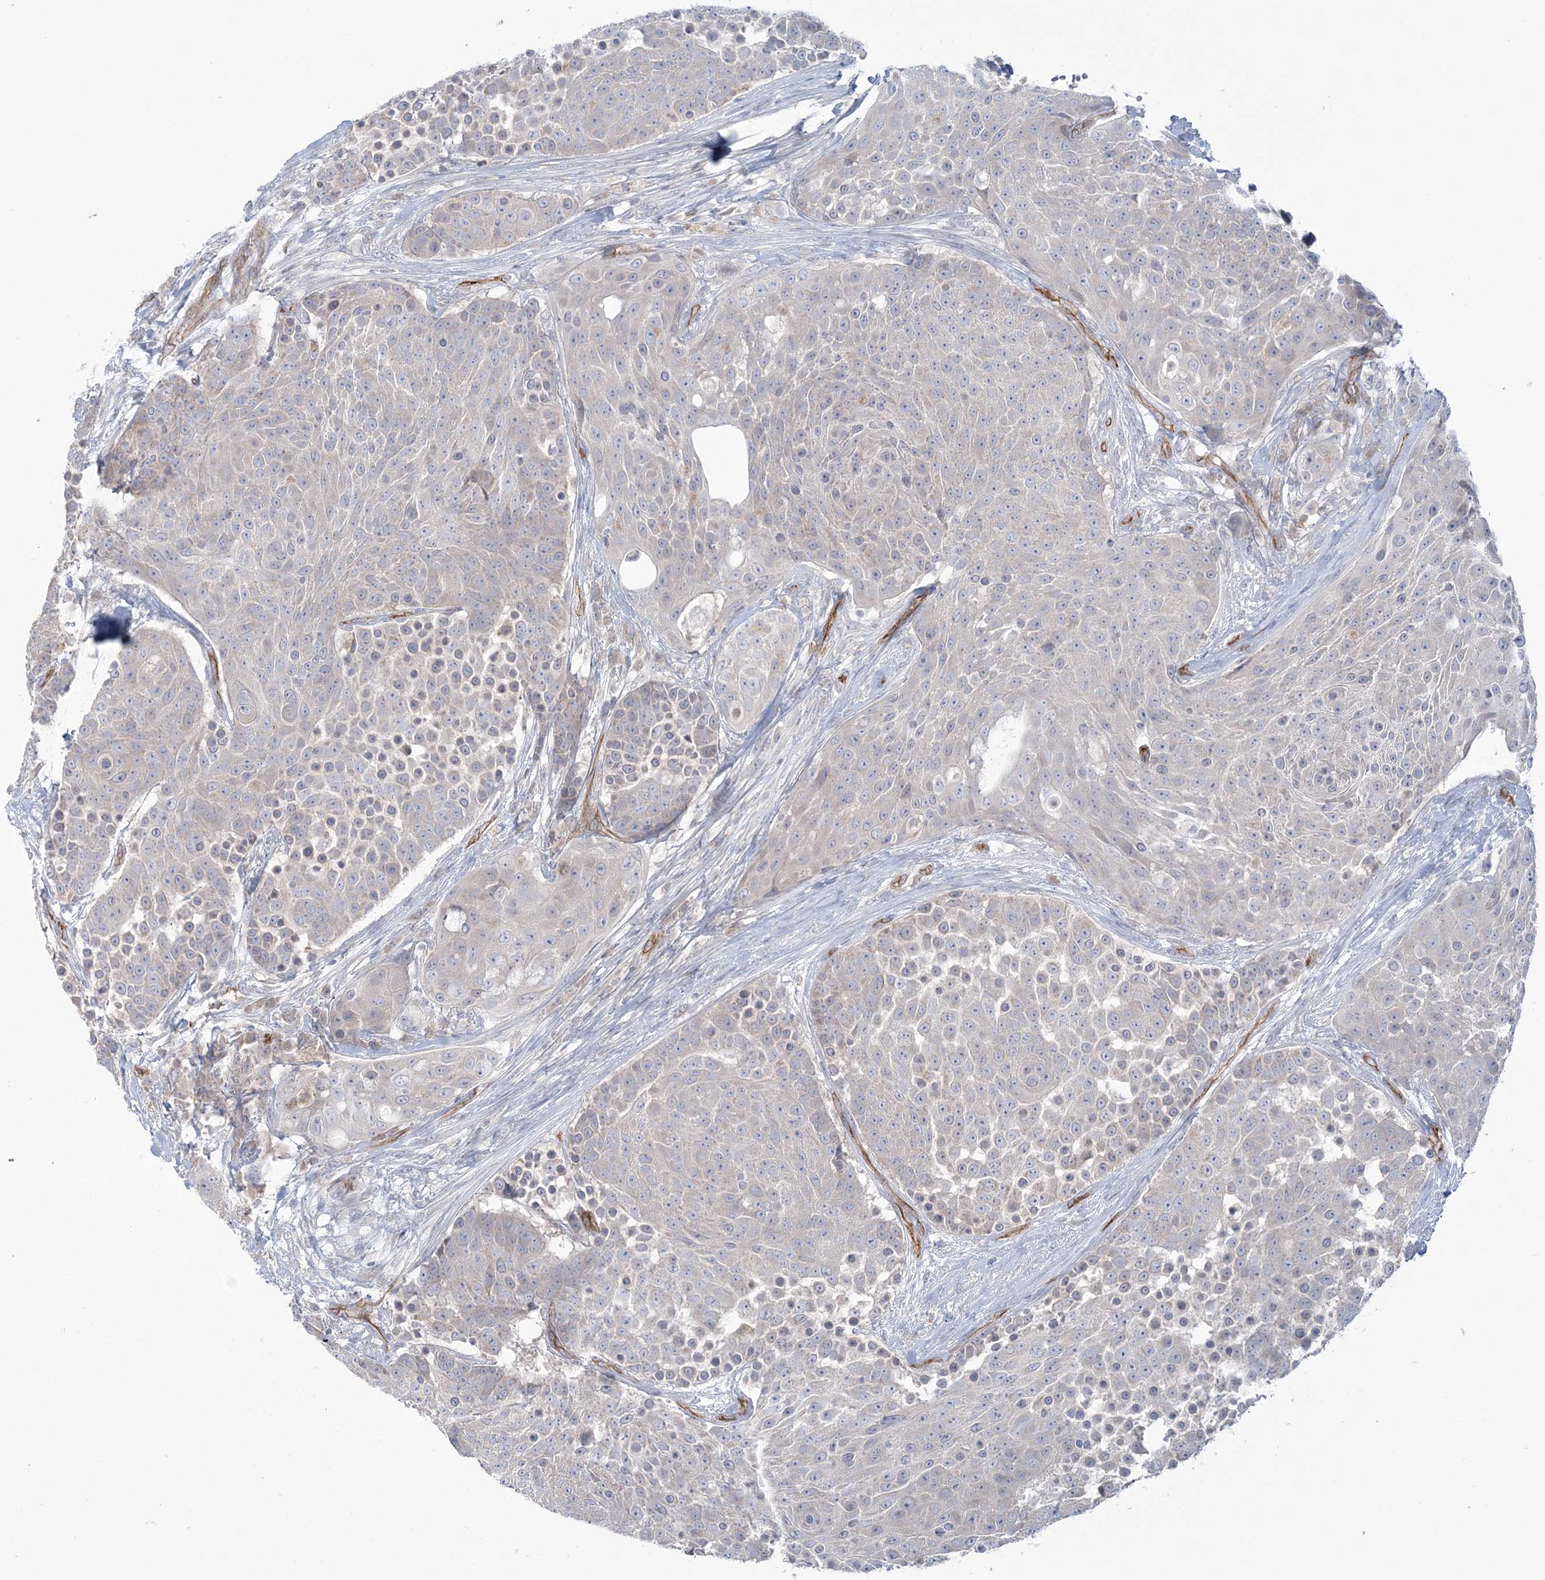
{"staining": {"intensity": "negative", "quantity": "none", "location": "none"}, "tissue": "urothelial cancer", "cell_type": "Tumor cells", "image_type": "cancer", "snomed": [{"axis": "morphology", "description": "Urothelial carcinoma, High grade"}, {"axis": "topography", "description": "Urinary bladder"}], "caption": "There is no significant staining in tumor cells of urothelial cancer. The staining was performed using DAB to visualize the protein expression in brown, while the nuclei were stained in blue with hematoxylin (Magnification: 20x).", "gene": "FARSB", "patient": {"sex": "female", "age": 63}}